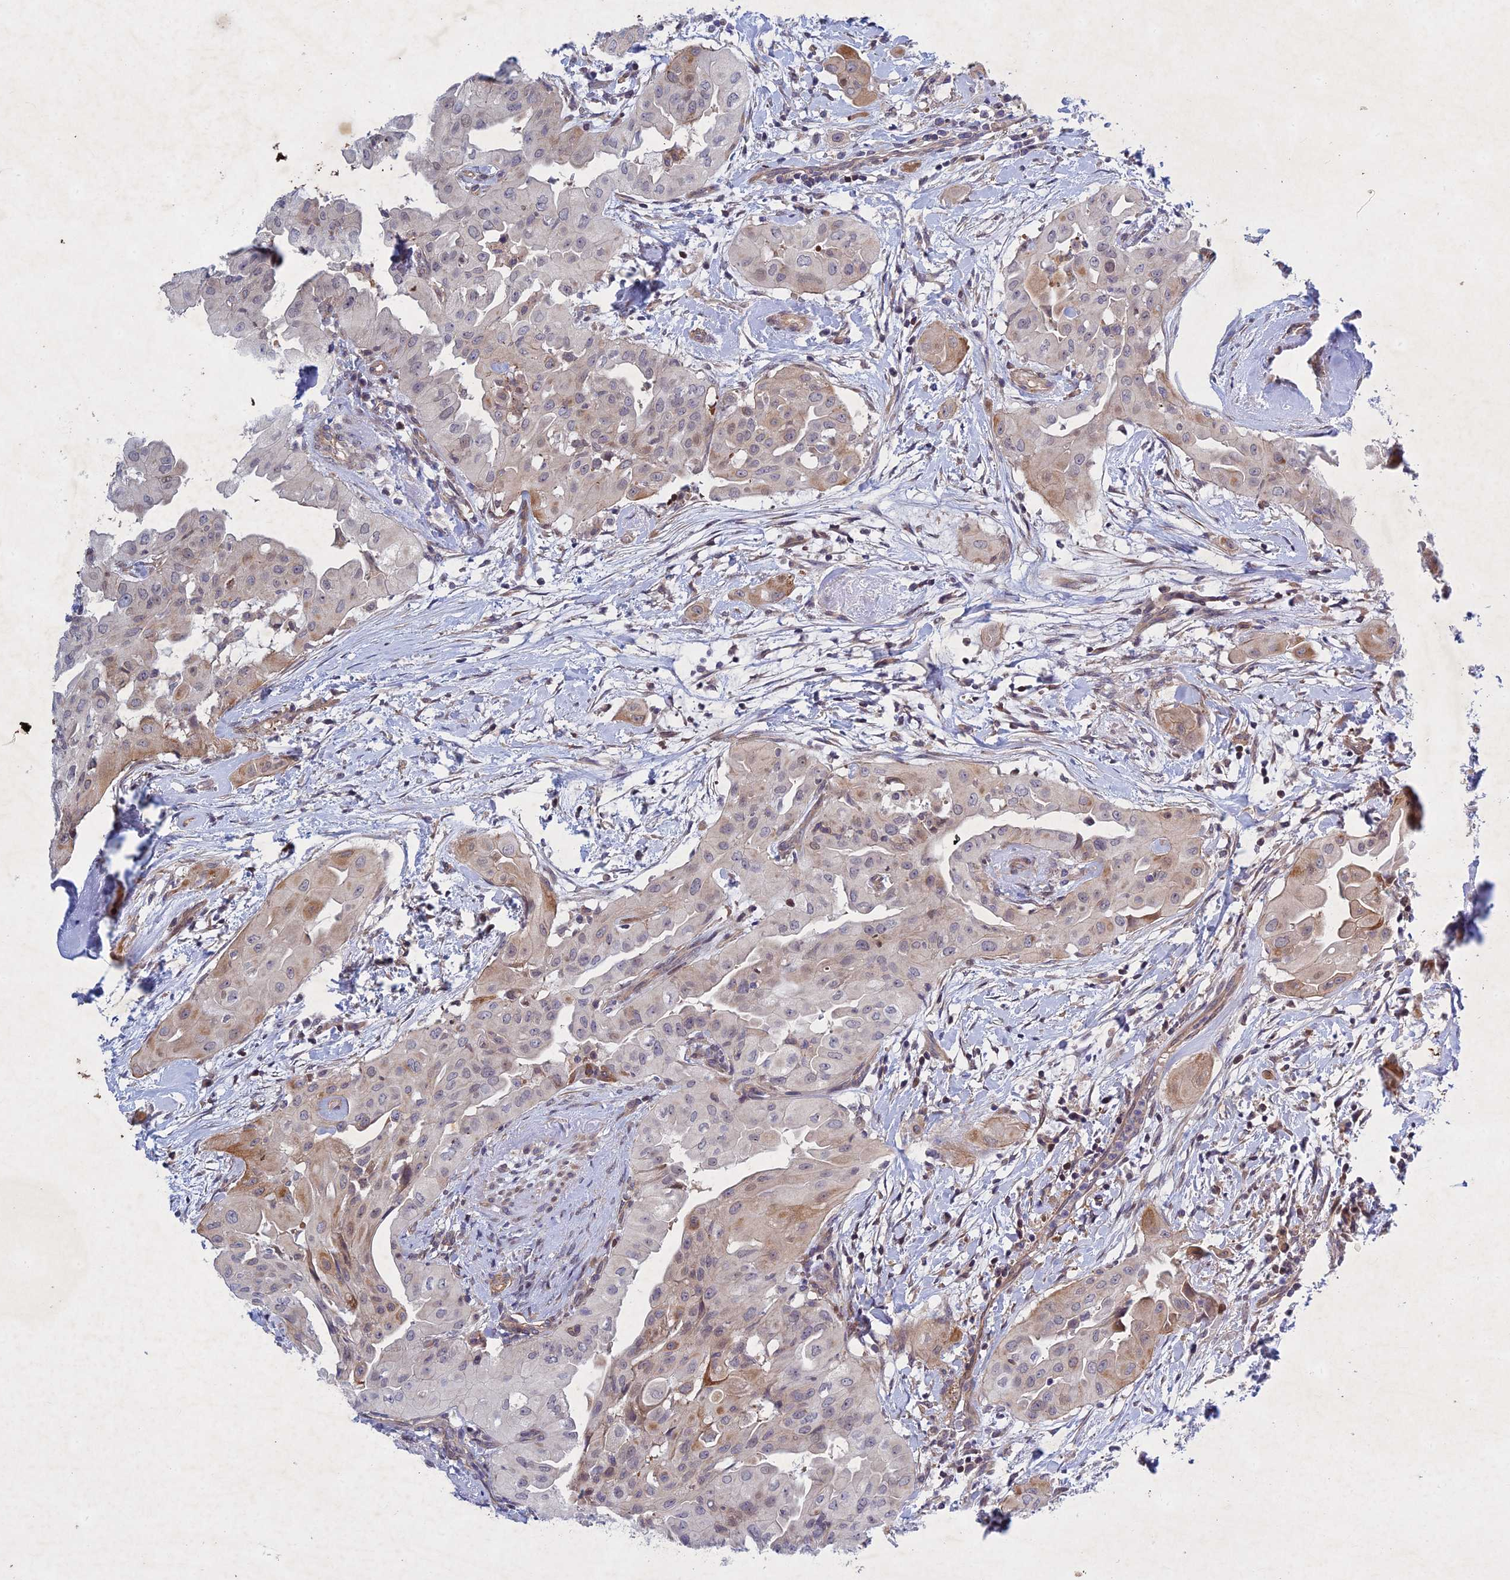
{"staining": {"intensity": "weak", "quantity": "<25%", "location": "cytoplasmic/membranous"}, "tissue": "thyroid cancer", "cell_type": "Tumor cells", "image_type": "cancer", "snomed": [{"axis": "morphology", "description": "Papillary adenocarcinoma, NOS"}, {"axis": "topography", "description": "Thyroid gland"}], "caption": "Immunohistochemistry of thyroid cancer (papillary adenocarcinoma) displays no positivity in tumor cells.", "gene": "PTHLH", "patient": {"sex": "female", "age": 59}}